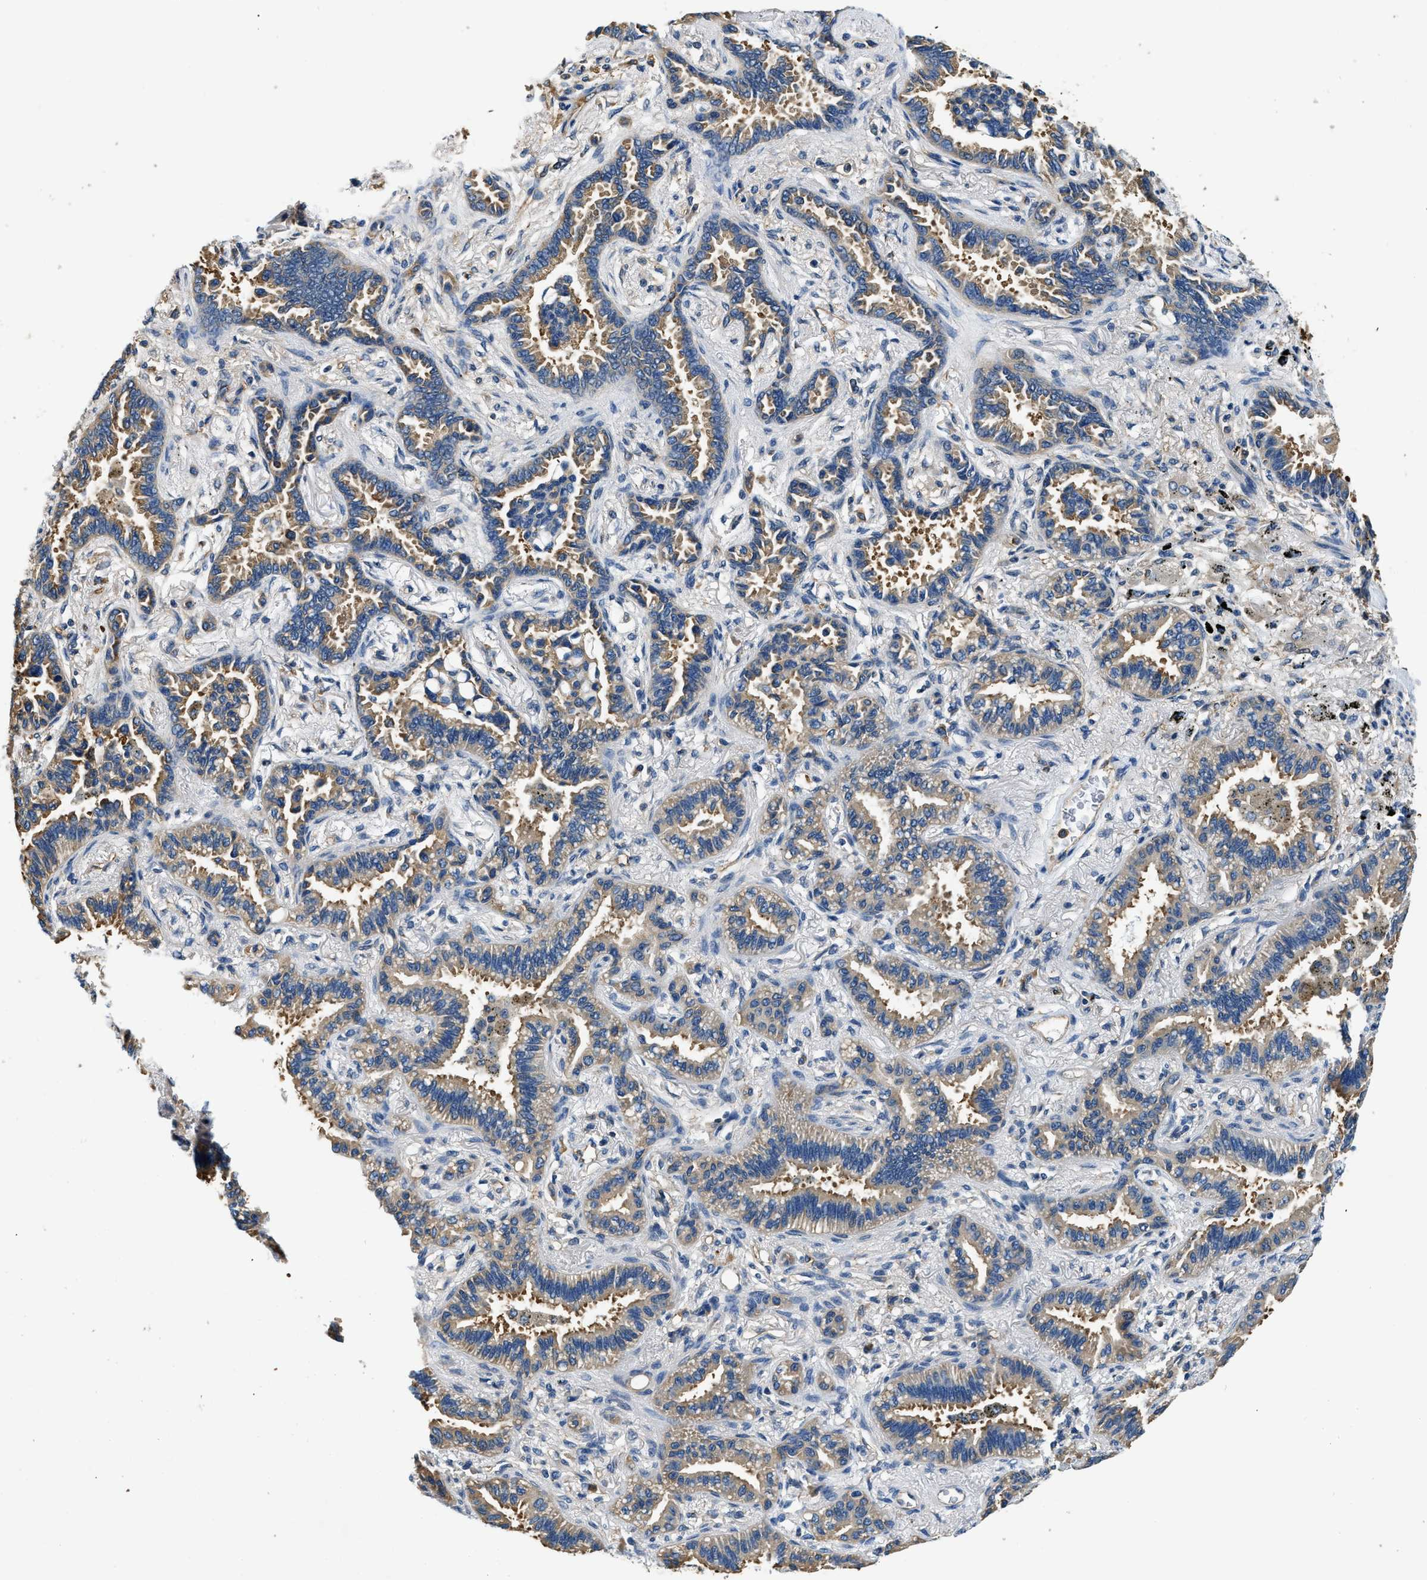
{"staining": {"intensity": "weak", "quantity": "25%-75%", "location": "cytoplasmic/membranous"}, "tissue": "lung cancer", "cell_type": "Tumor cells", "image_type": "cancer", "snomed": [{"axis": "morphology", "description": "Normal tissue, NOS"}, {"axis": "morphology", "description": "Adenocarcinoma, NOS"}, {"axis": "topography", "description": "Lung"}], "caption": "Immunohistochemistry staining of adenocarcinoma (lung), which displays low levels of weak cytoplasmic/membranous positivity in approximately 25%-75% of tumor cells indicating weak cytoplasmic/membranous protein positivity. The staining was performed using DAB (brown) for protein detection and nuclei were counterstained in hematoxylin (blue).", "gene": "PPP2R1B", "patient": {"sex": "male", "age": 59}}